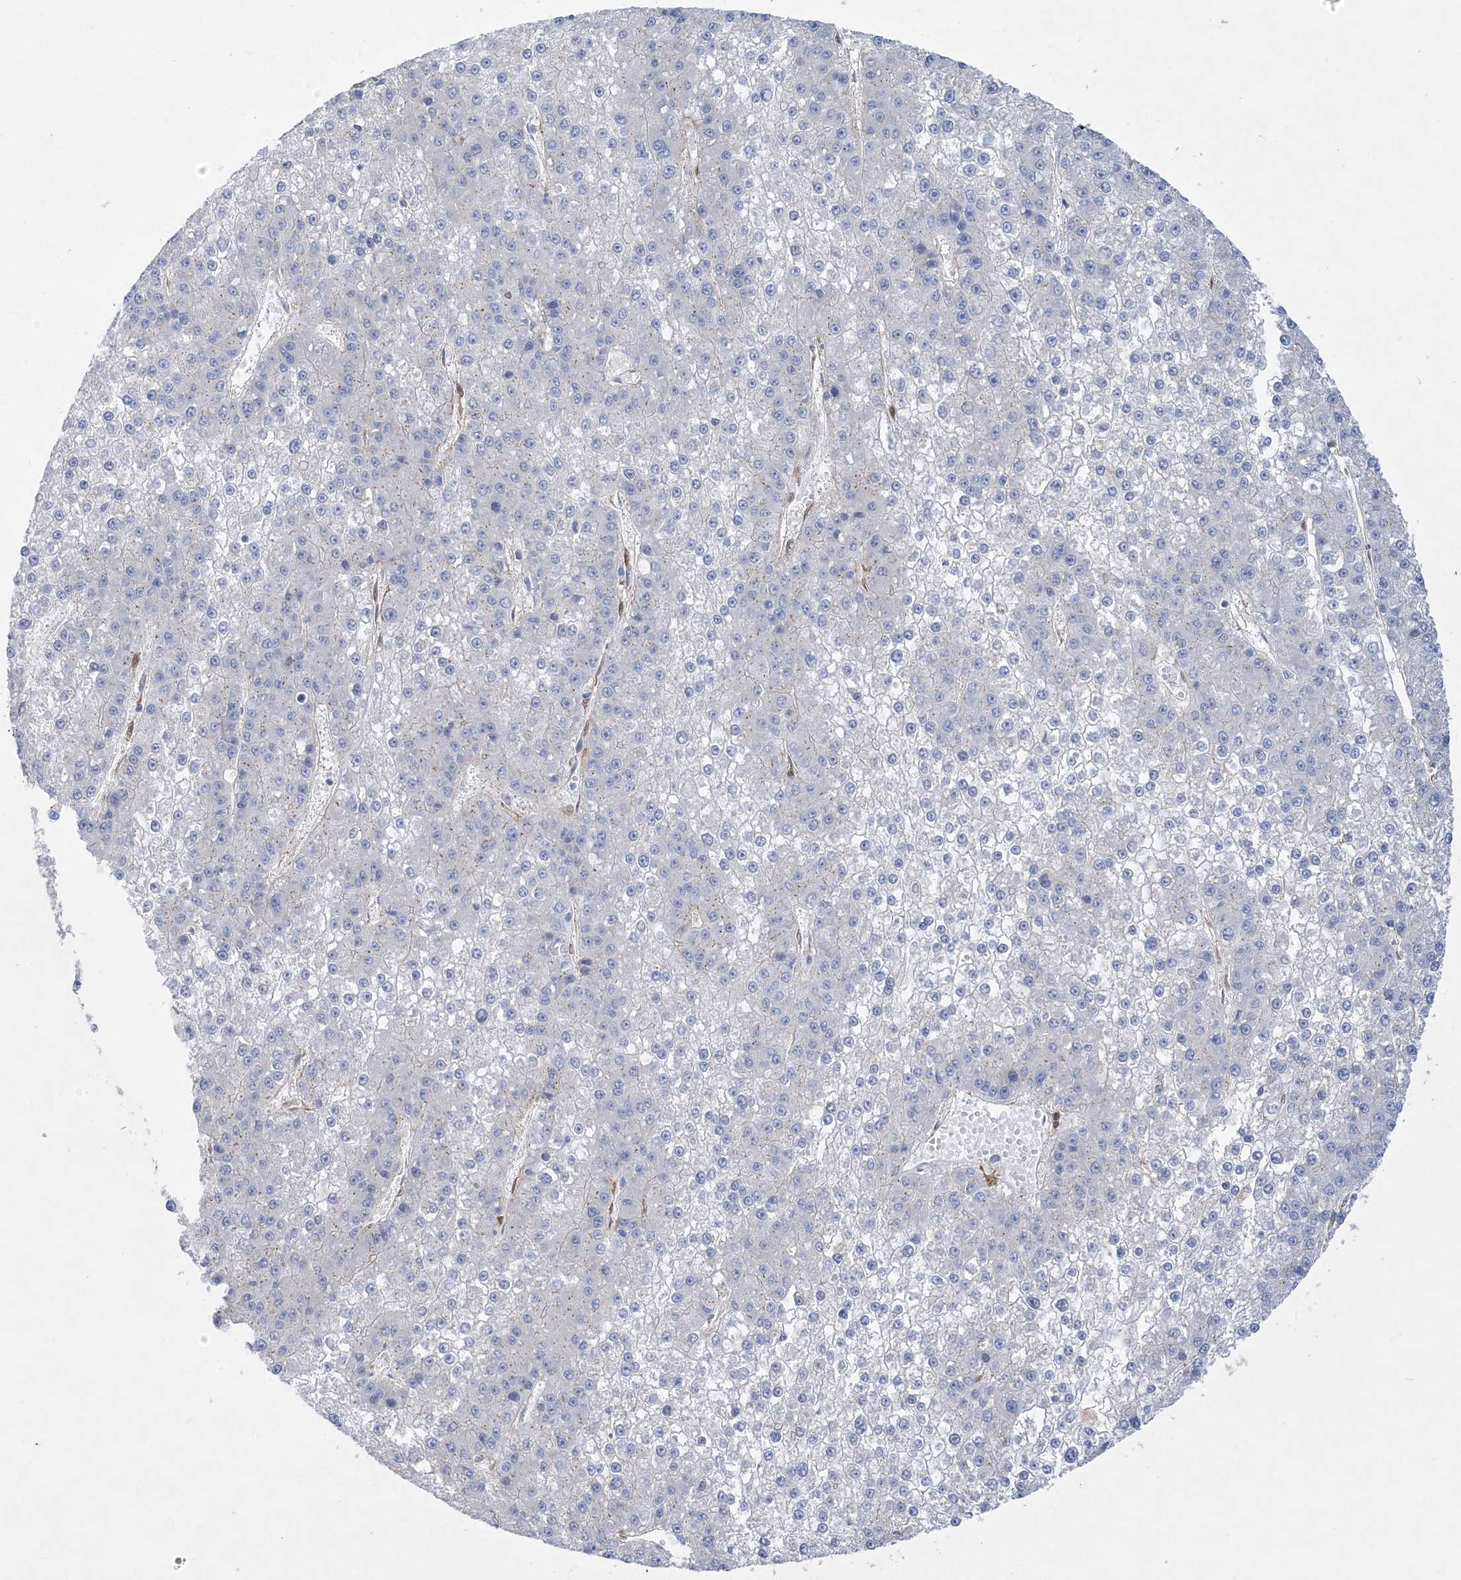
{"staining": {"intensity": "negative", "quantity": "none", "location": "none"}, "tissue": "liver cancer", "cell_type": "Tumor cells", "image_type": "cancer", "snomed": [{"axis": "morphology", "description": "Carcinoma, Hepatocellular, NOS"}, {"axis": "topography", "description": "Liver"}], "caption": "Liver cancer was stained to show a protein in brown. There is no significant expression in tumor cells.", "gene": "RBMS3", "patient": {"sex": "female", "age": 73}}